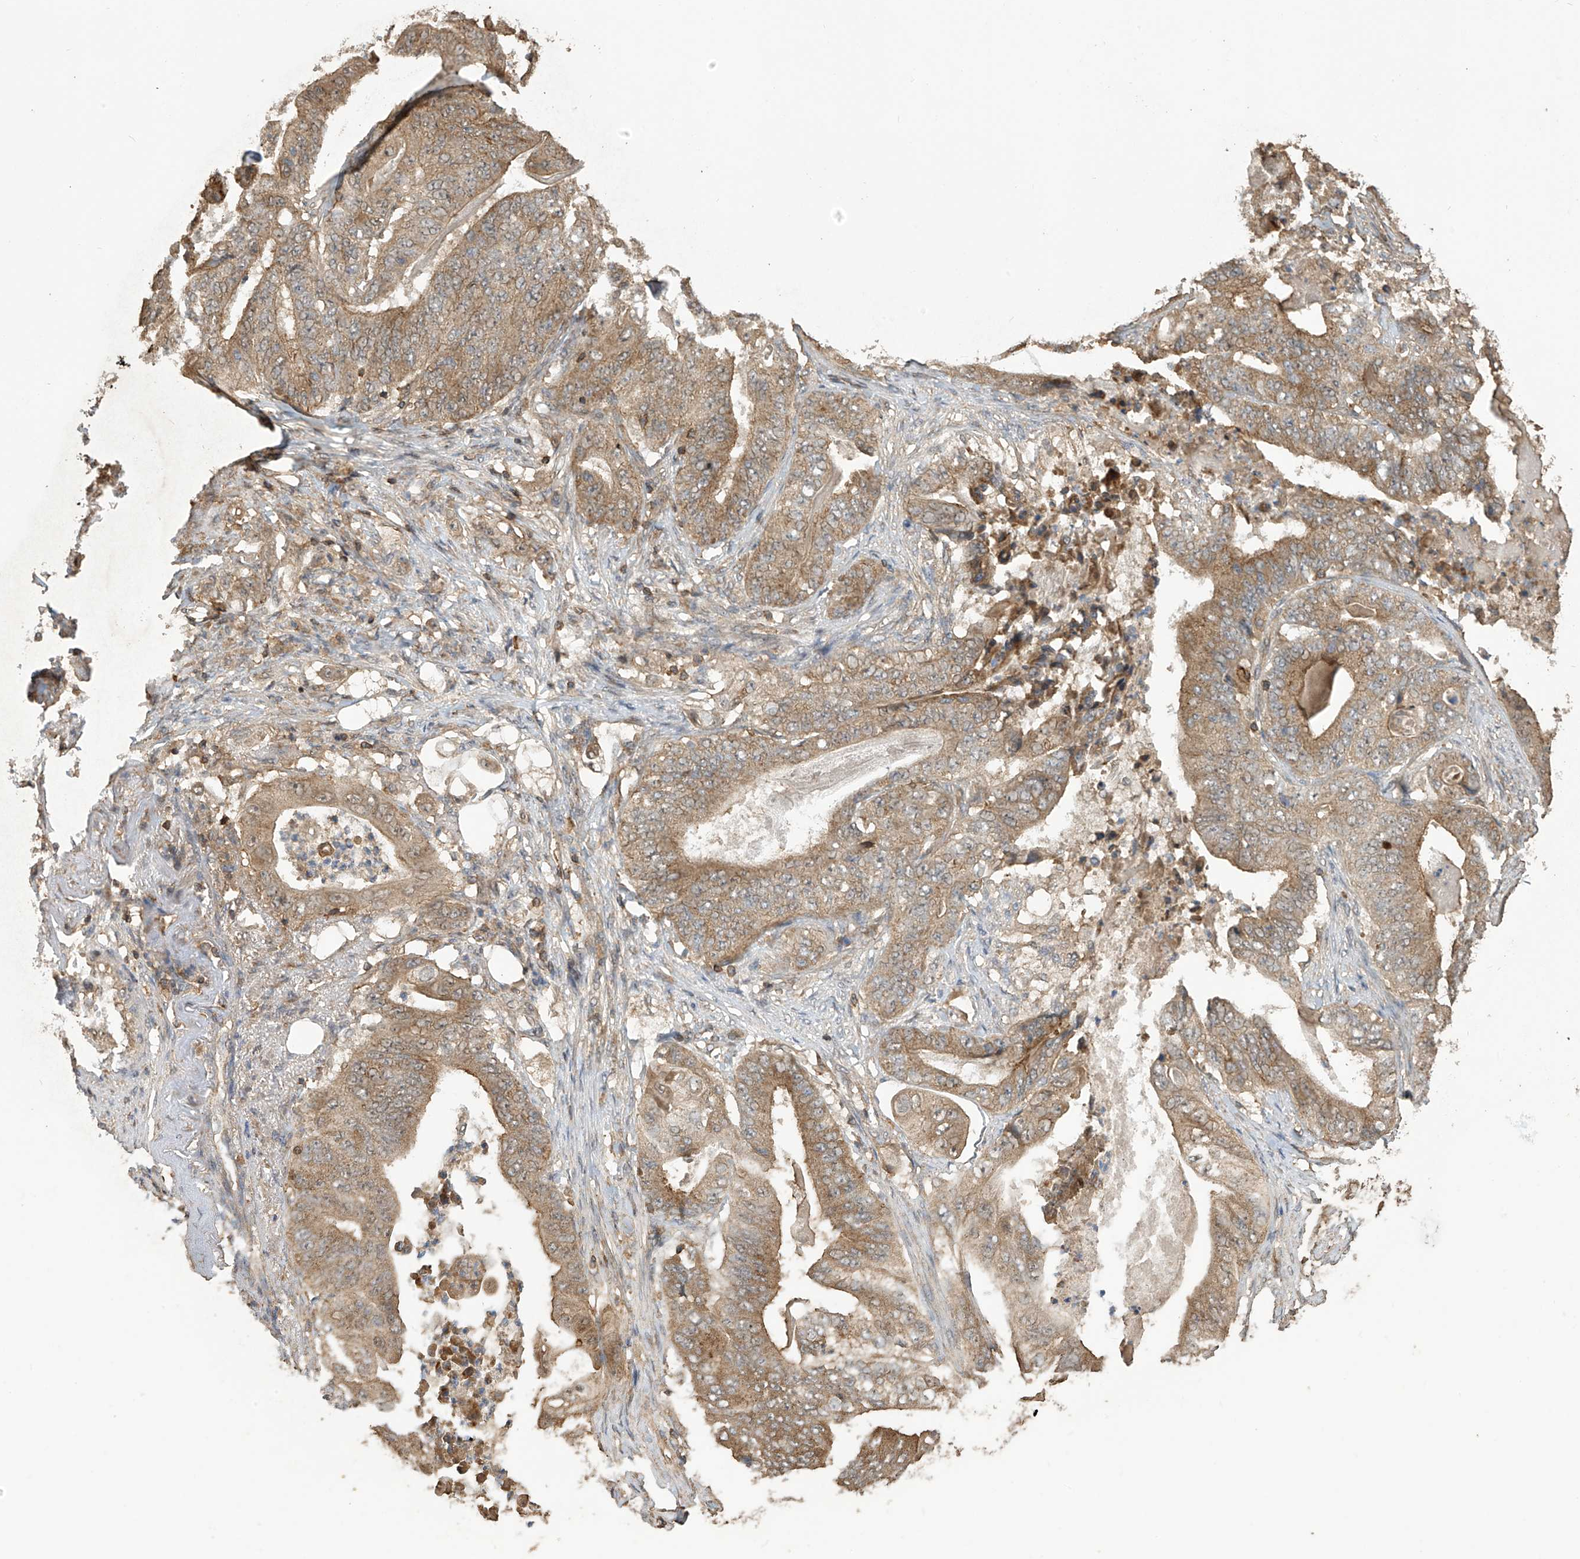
{"staining": {"intensity": "moderate", "quantity": ">75%", "location": "cytoplasmic/membranous"}, "tissue": "stomach cancer", "cell_type": "Tumor cells", "image_type": "cancer", "snomed": [{"axis": "morphology", "description": "Adenocarcinoma, NOS"}, {"axis": "topography", "description": "Stomach"}], "caption": "A high-resolution micrograph shows immunohistochemistry staining of stomach cancer, which reveals moderate cytoplasmic/membranous staining in approximately >75% of tumor cells. (DAB IHC, brown staining for protein, blue staining for nuclei).", "gene": "COX10", "patient": {"sex": "female", "age": 73}}